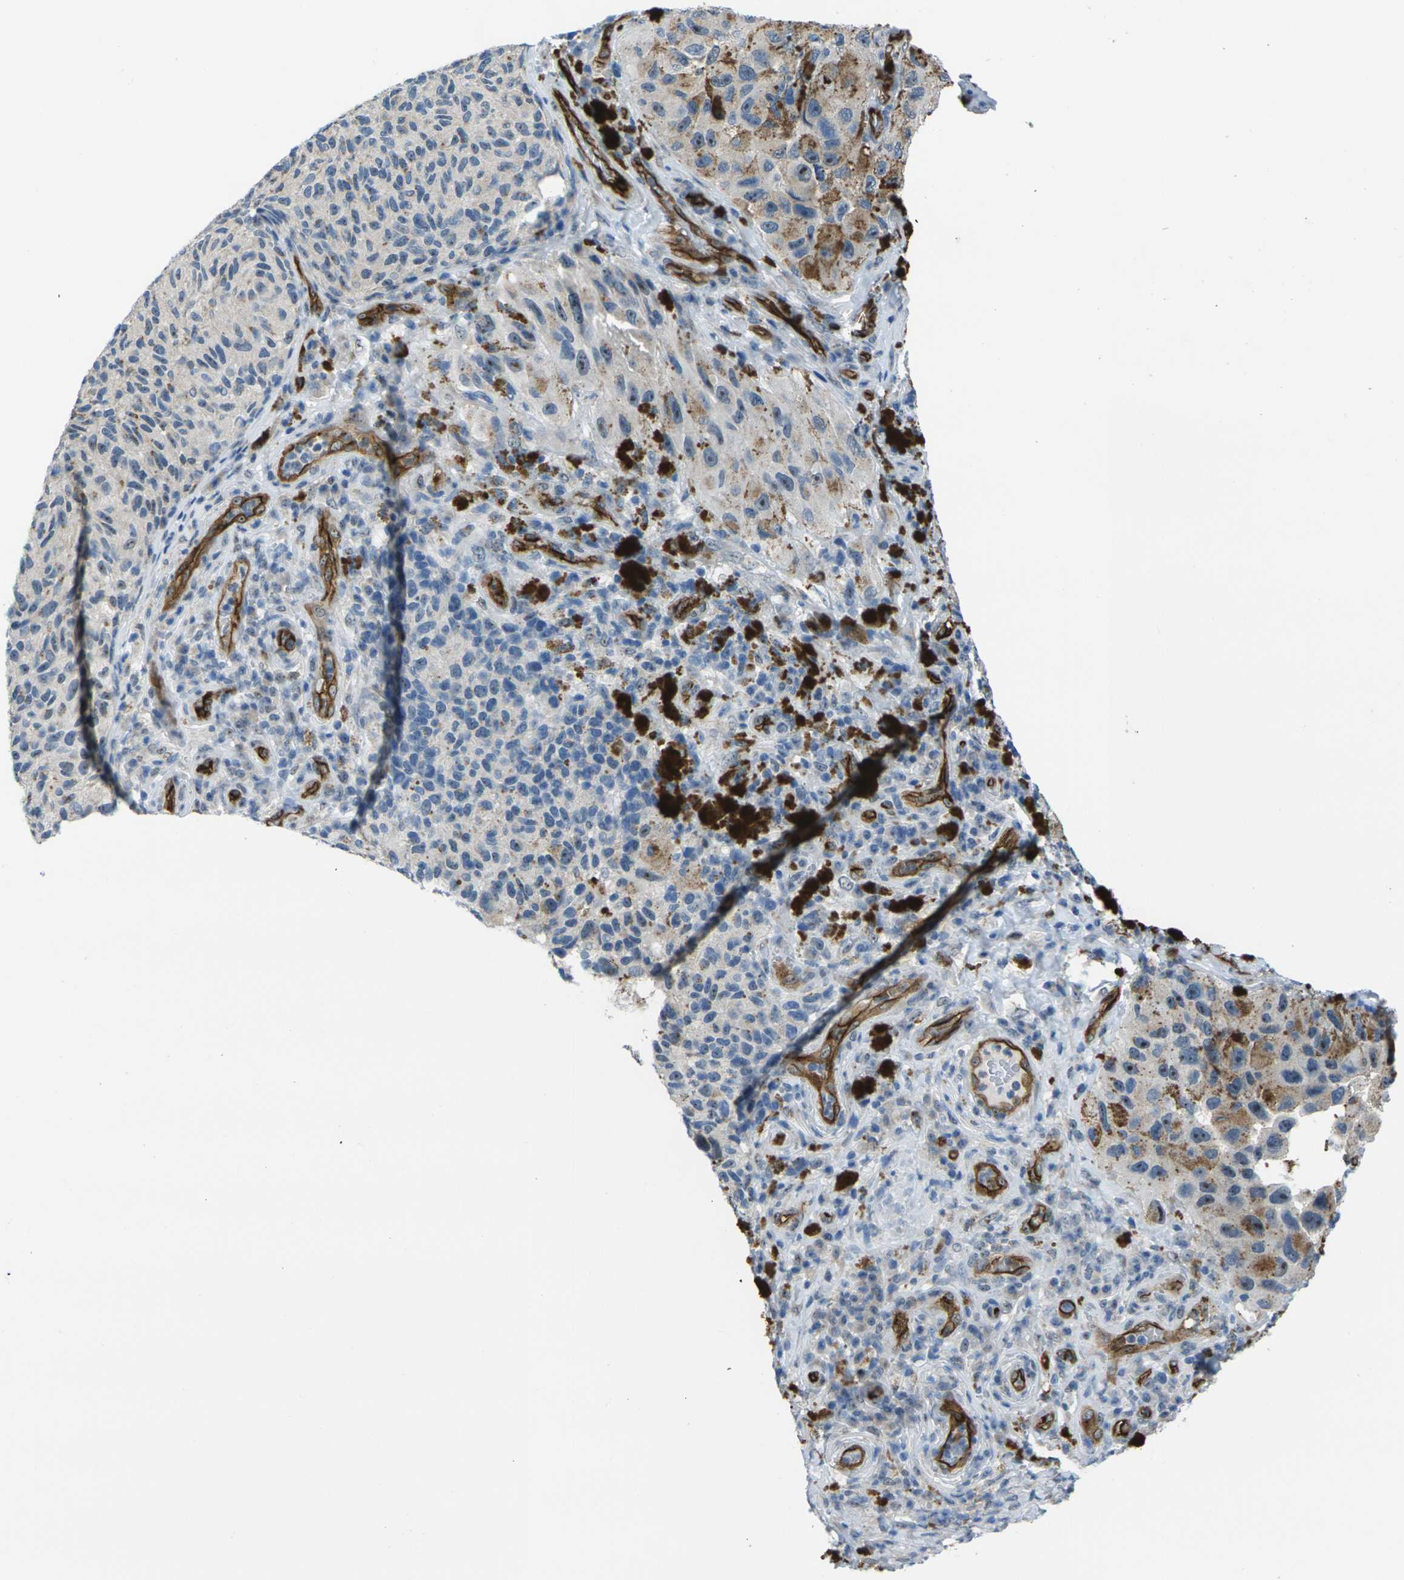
{"staining": {"intensity": "negative", "quantity": "none", "location": "none"}, "tissue": "melanoma", "cell_type": "Tumor cells", "image_type": "cancer", "snomed": [{"axis": "morphology", "description": "Malignant melanoma, NOS"}, {"axis": "topography", "description": "Skin"}], "caption": "Immunohistochemistry (IHC) photomicrograph of neoplastic tissue: melanoma stained with DAB shows no significant protein expression in tumor cells.", "gene": "HSPA12B", "patient": {"sex": "female", "age": 73}}